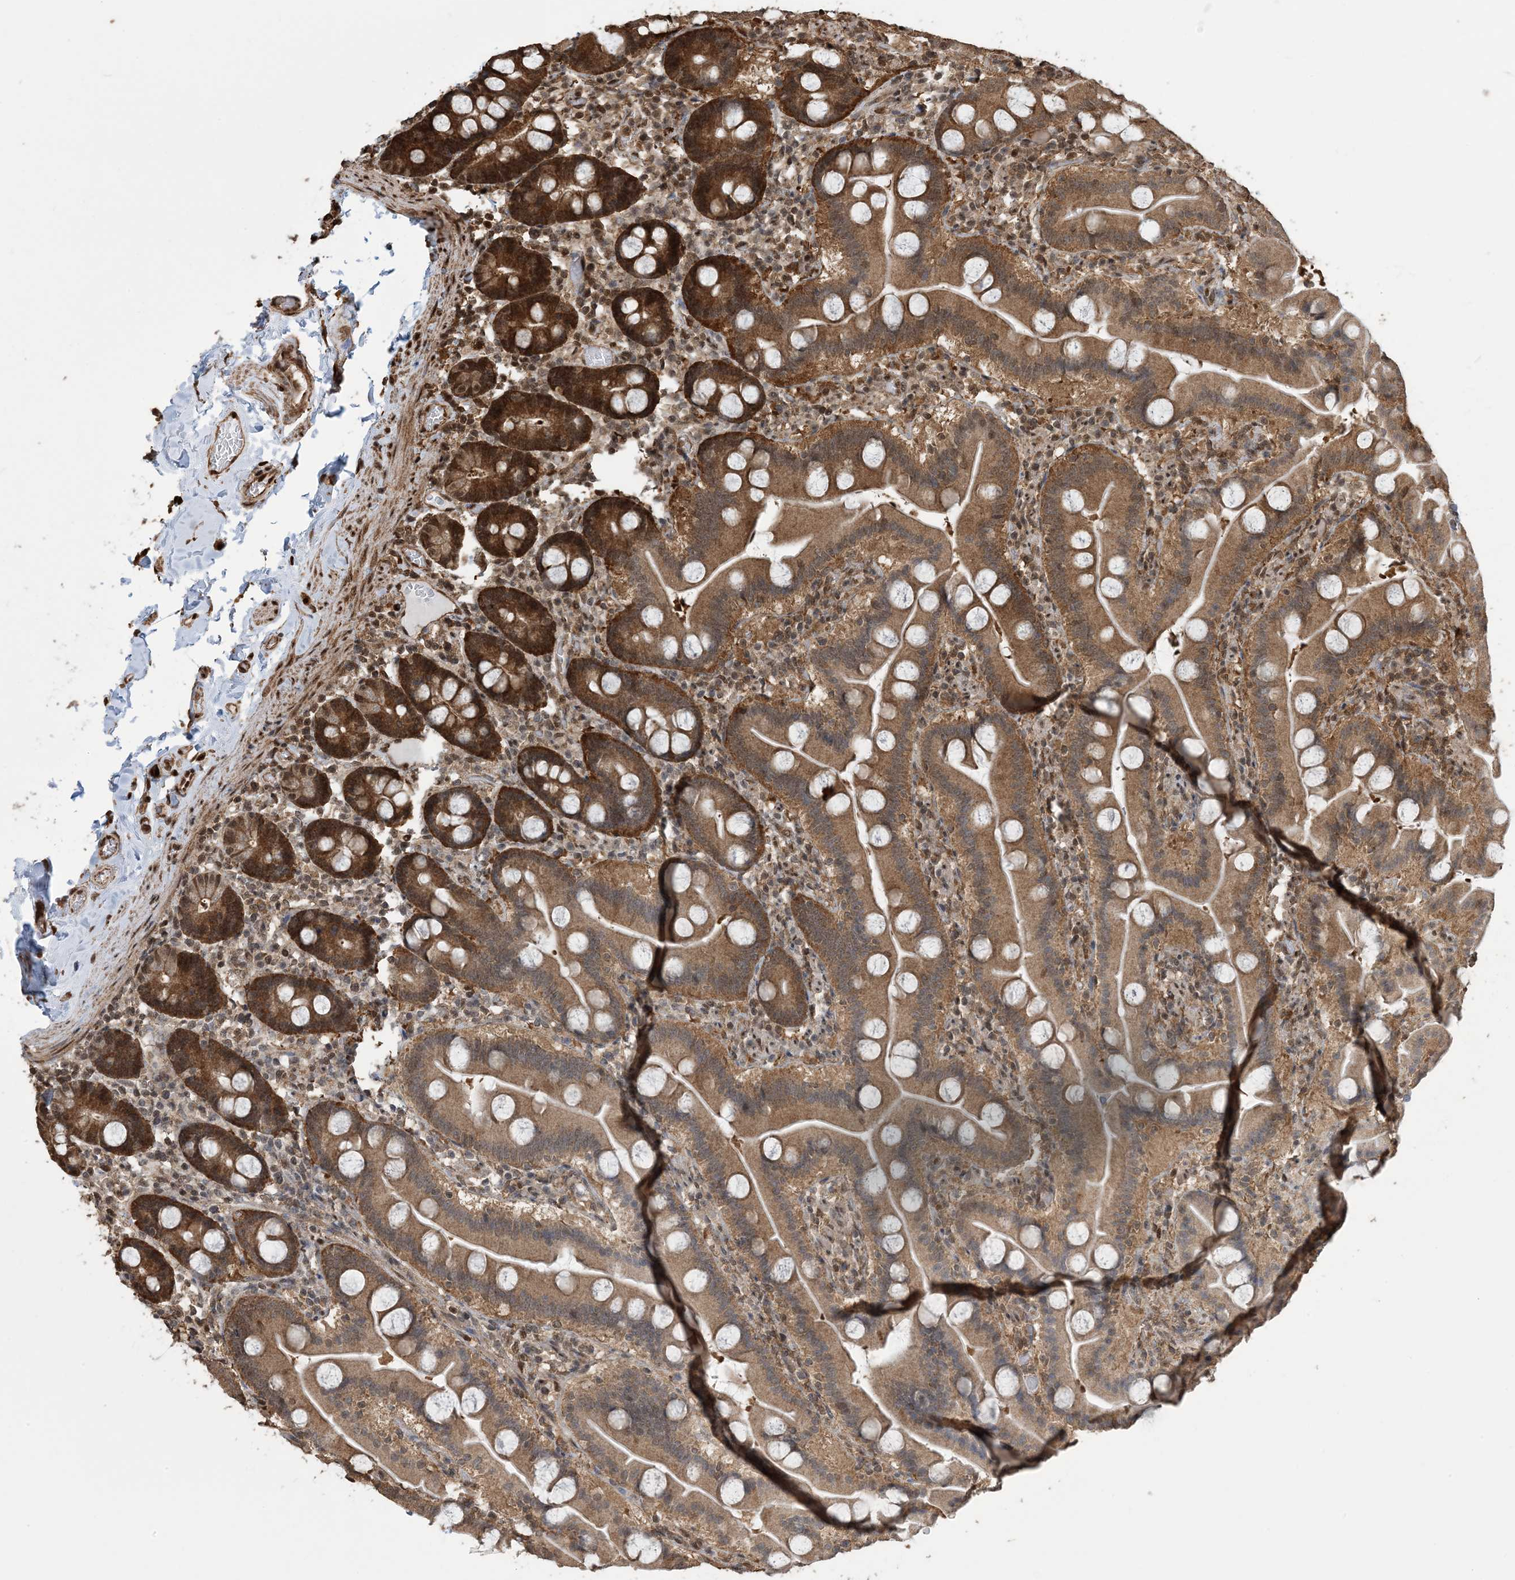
{"staining": {"intensity": "strong", "quantity": ">75%", "location": "cytoplasmic/membranous"}, "tissue": "duodenum", "cell_type": "Glandular cells", "image_type": "normal", "snomed": [{"axis": "morphology", "description": "Normal tissue, NOS"}, {"axis": "topography", "description": "Duodenum"}], "caption": "A photomicrograph of human duodenum stained for a protein reveals strong cytoplasmic/membranous brown staining in glandular cells.", "gene": "HSPA1A", "patient": {"sex": "male", "age": 55}}